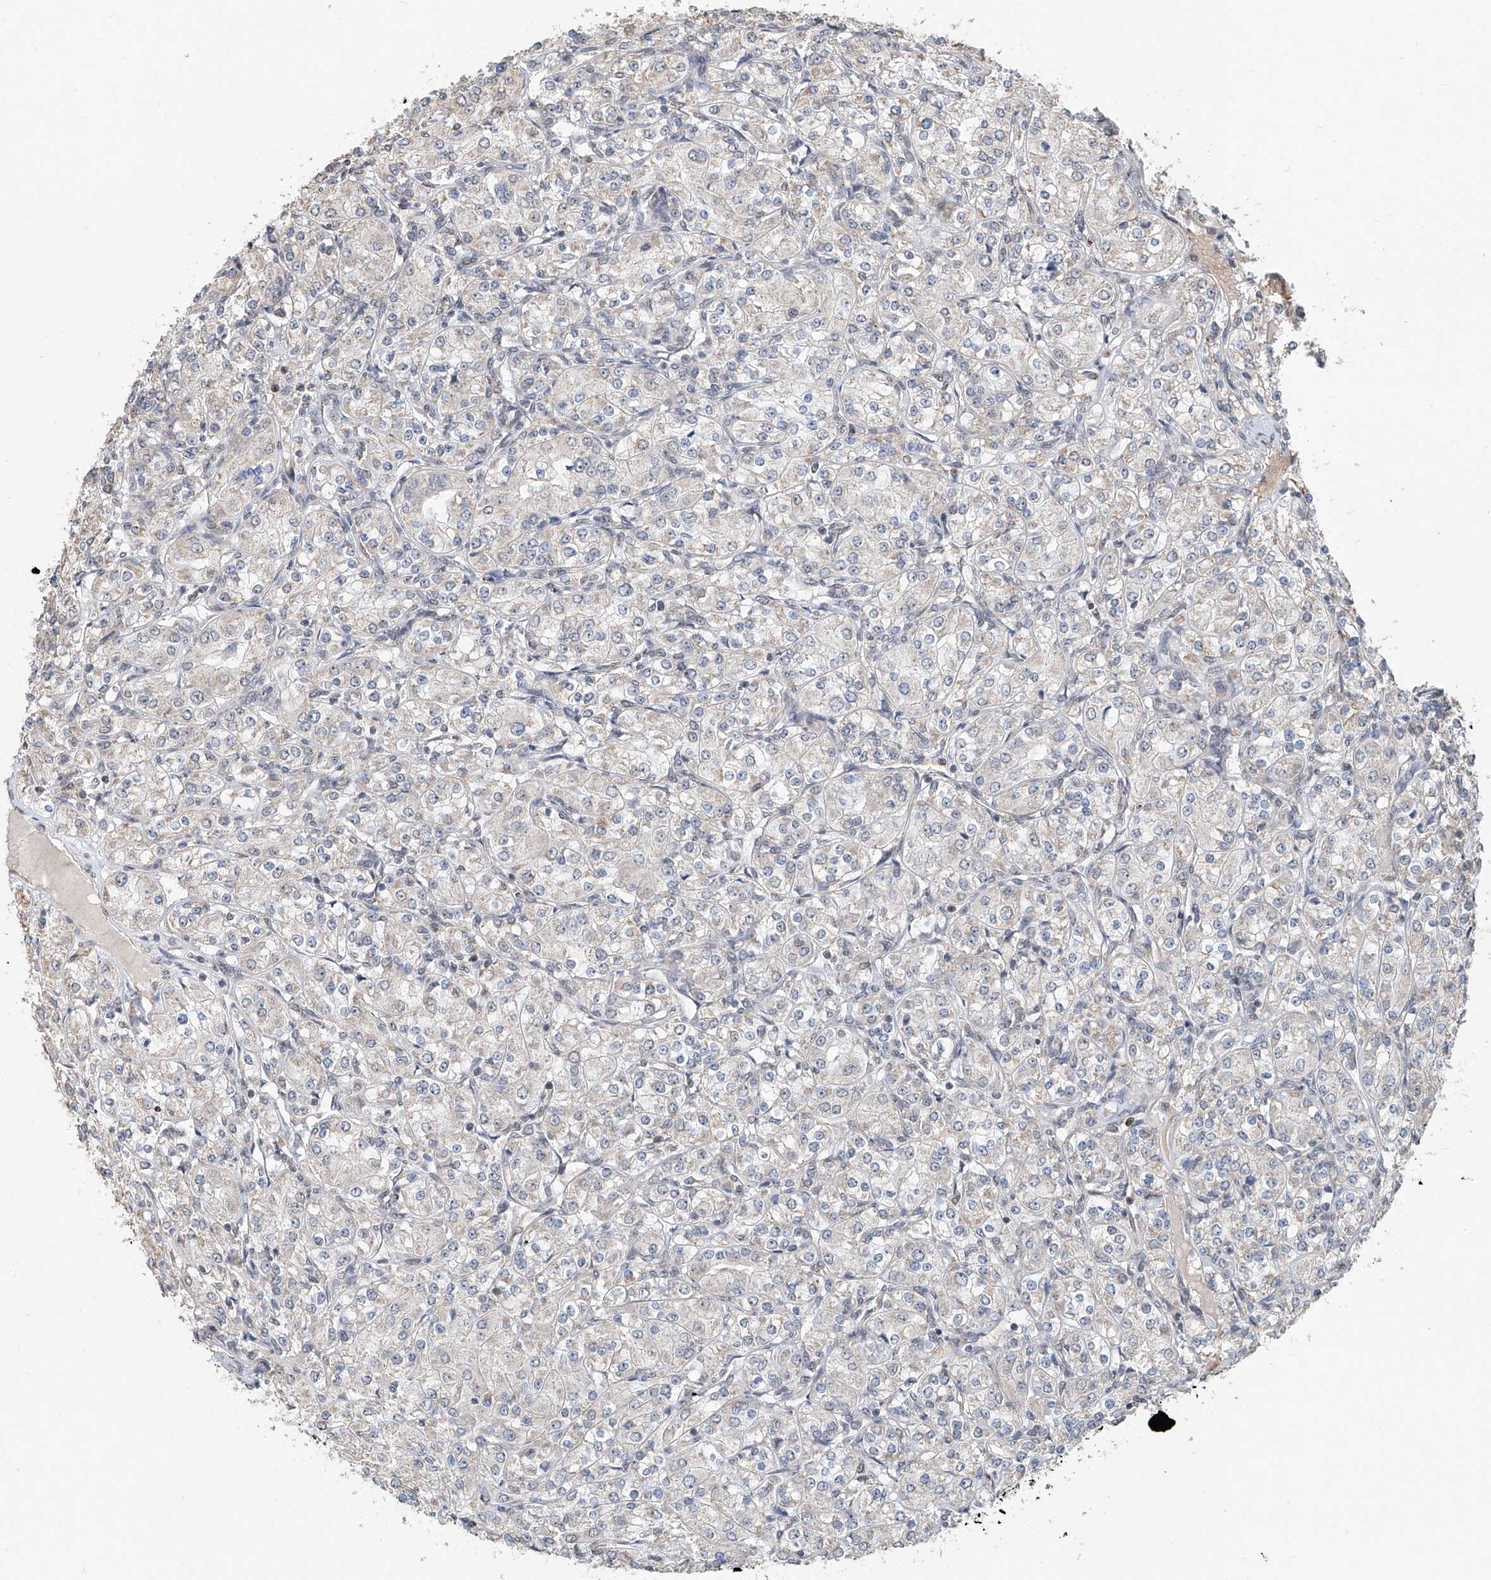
{"staining": {"intensity": "weak", "quantity": "<25%", "location": "cytoplasmic/membranous"}, "tissue": "renal cancer", "cell_type": "Tumor cells", "image_type": "cancer", "snomed": [{"axis": "morphology", "description": "Adenocarcinoma, NOS"}, {"axis": "topography", "description": "Kidney"}], "caption": "Tumor cells are negative for protein expression in human adenocarcinoma (renal). (DAB (3,3'-diaminobenzidine) immunohistochemistry (IHC) with hematoxylin counter stain).", "gene": "SDE2", "patient": {"sex": "male", "age": 77}}